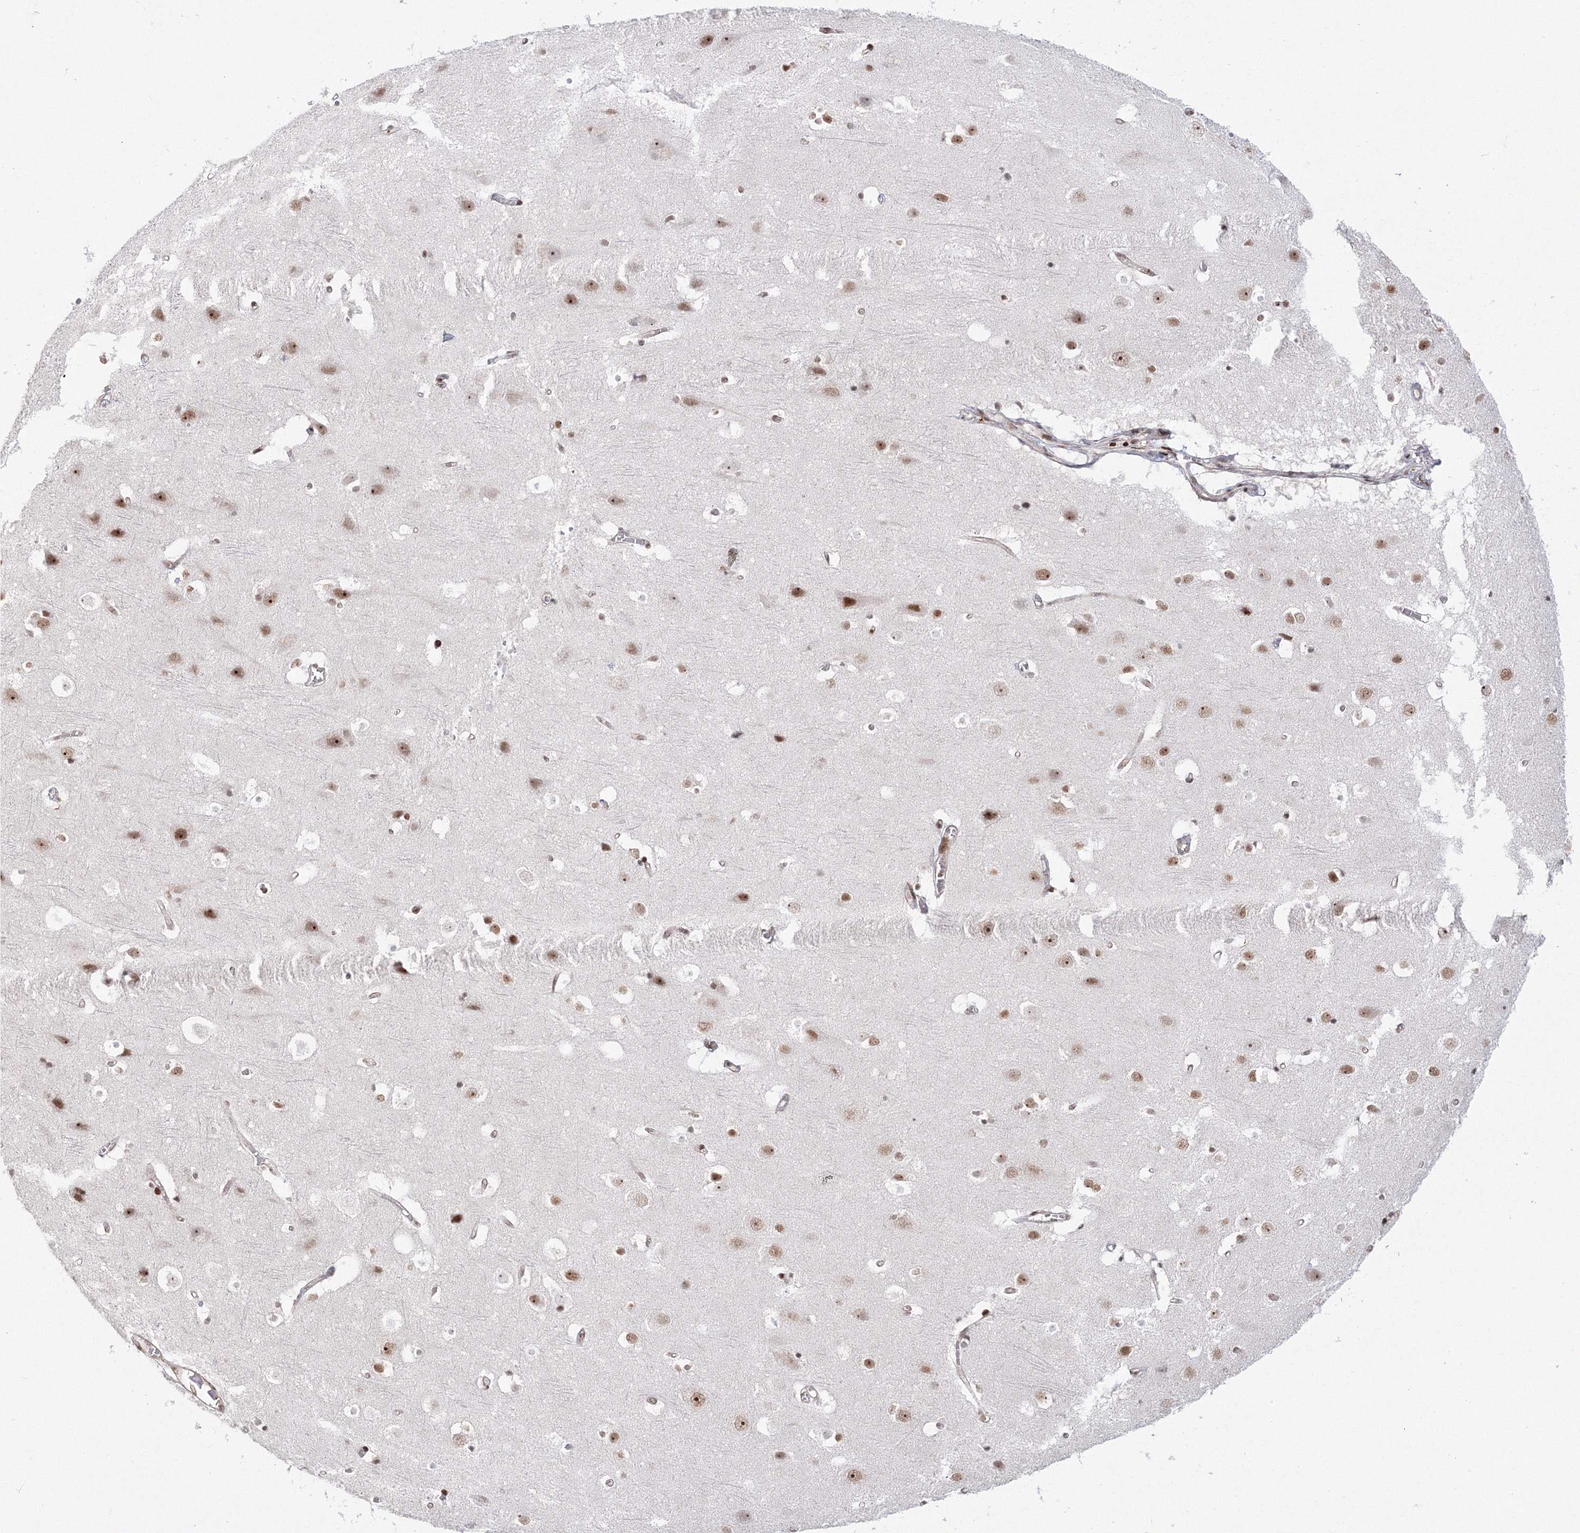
{"staining": {"intensity": "weak", "quantity": "25%-75%", "location": "nuclear"}, "tissue": "cerebral cortex", "cell_type": "Endothelial cells", "image_type": "normal", "snomed": [{"axis": "morphology", "description": "Normal tissue, NOS"}, {"axis": "topography", "description": "Cerebral cortex"}], "caption": "High-magnification brightfield microscopy of benign cerebral cortex stained with DAB (3,3'-diaminobenzidine) (brown) and counterstained with hematoxylin (blue). endothelial cells exhibit weak nuclear positivity is seen in approximately25%-75% of cells. (DAB IHC, brown staining for protein, blue staining for nuclei).", "gene": "LIG1", "patient": {"sex": "male", "age": 54}}